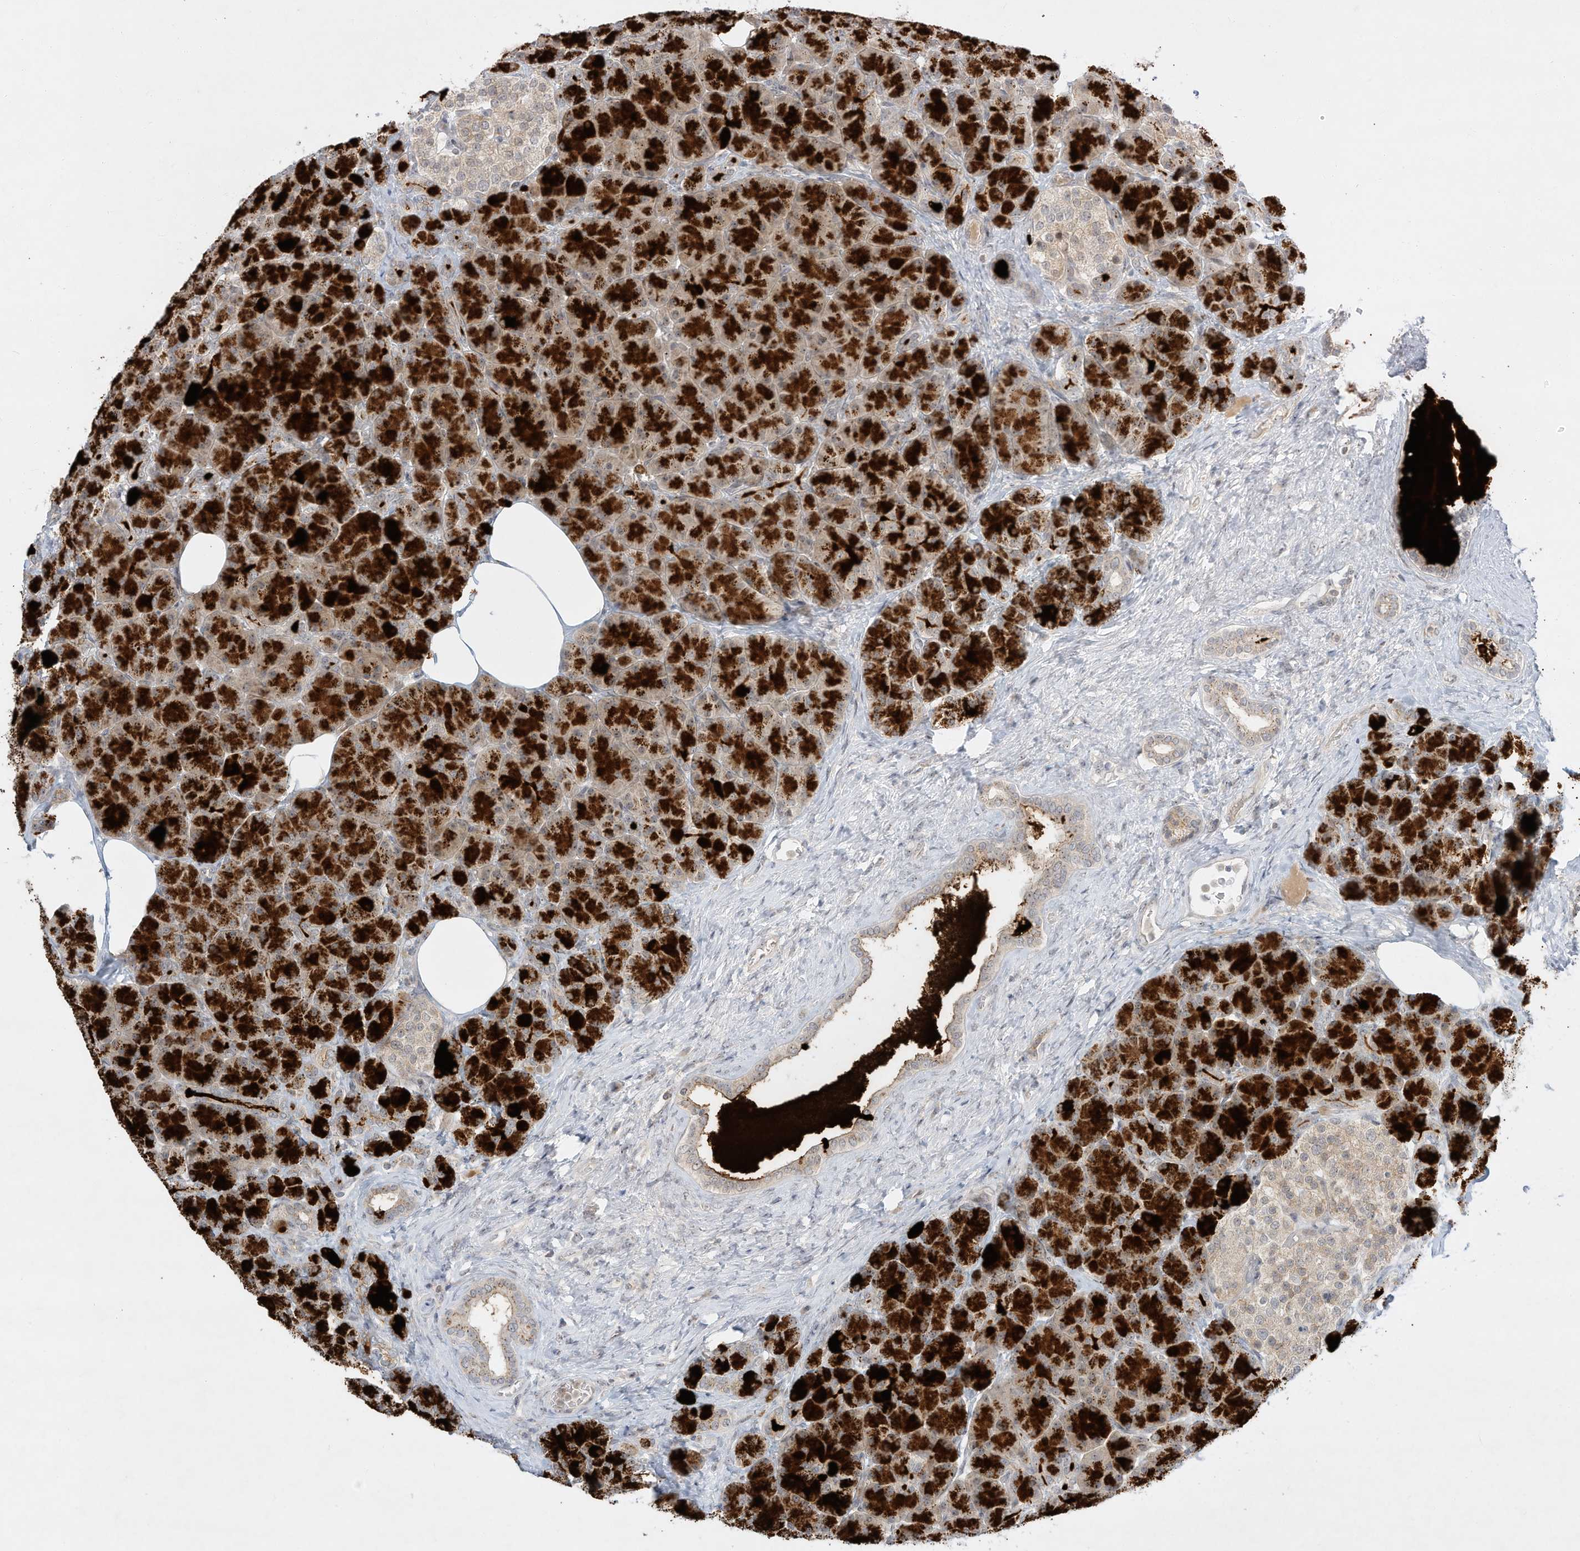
{"staining": {"intensity": "strong", "quantity": ">75%", "location": "cytoplasmic/membranous"}, "tissue": "pancreas", "cell_type": "Exocrine glandular cells", "image_type": "normal", "snomed": [{"axis": "morphology", "description": "Normal tissue, NOS"}, {"axis": "topography", "description": "Pancreas"}], "caption": "A photomicrograph showing strong cytoplasmic/membranous expression in about >75% of exocrine glandular cells in benign pancreas, as visualized by brown immunohistochemical staining.", "gene": "PAK6", "patient": {"sex": "female", "age": 43}}